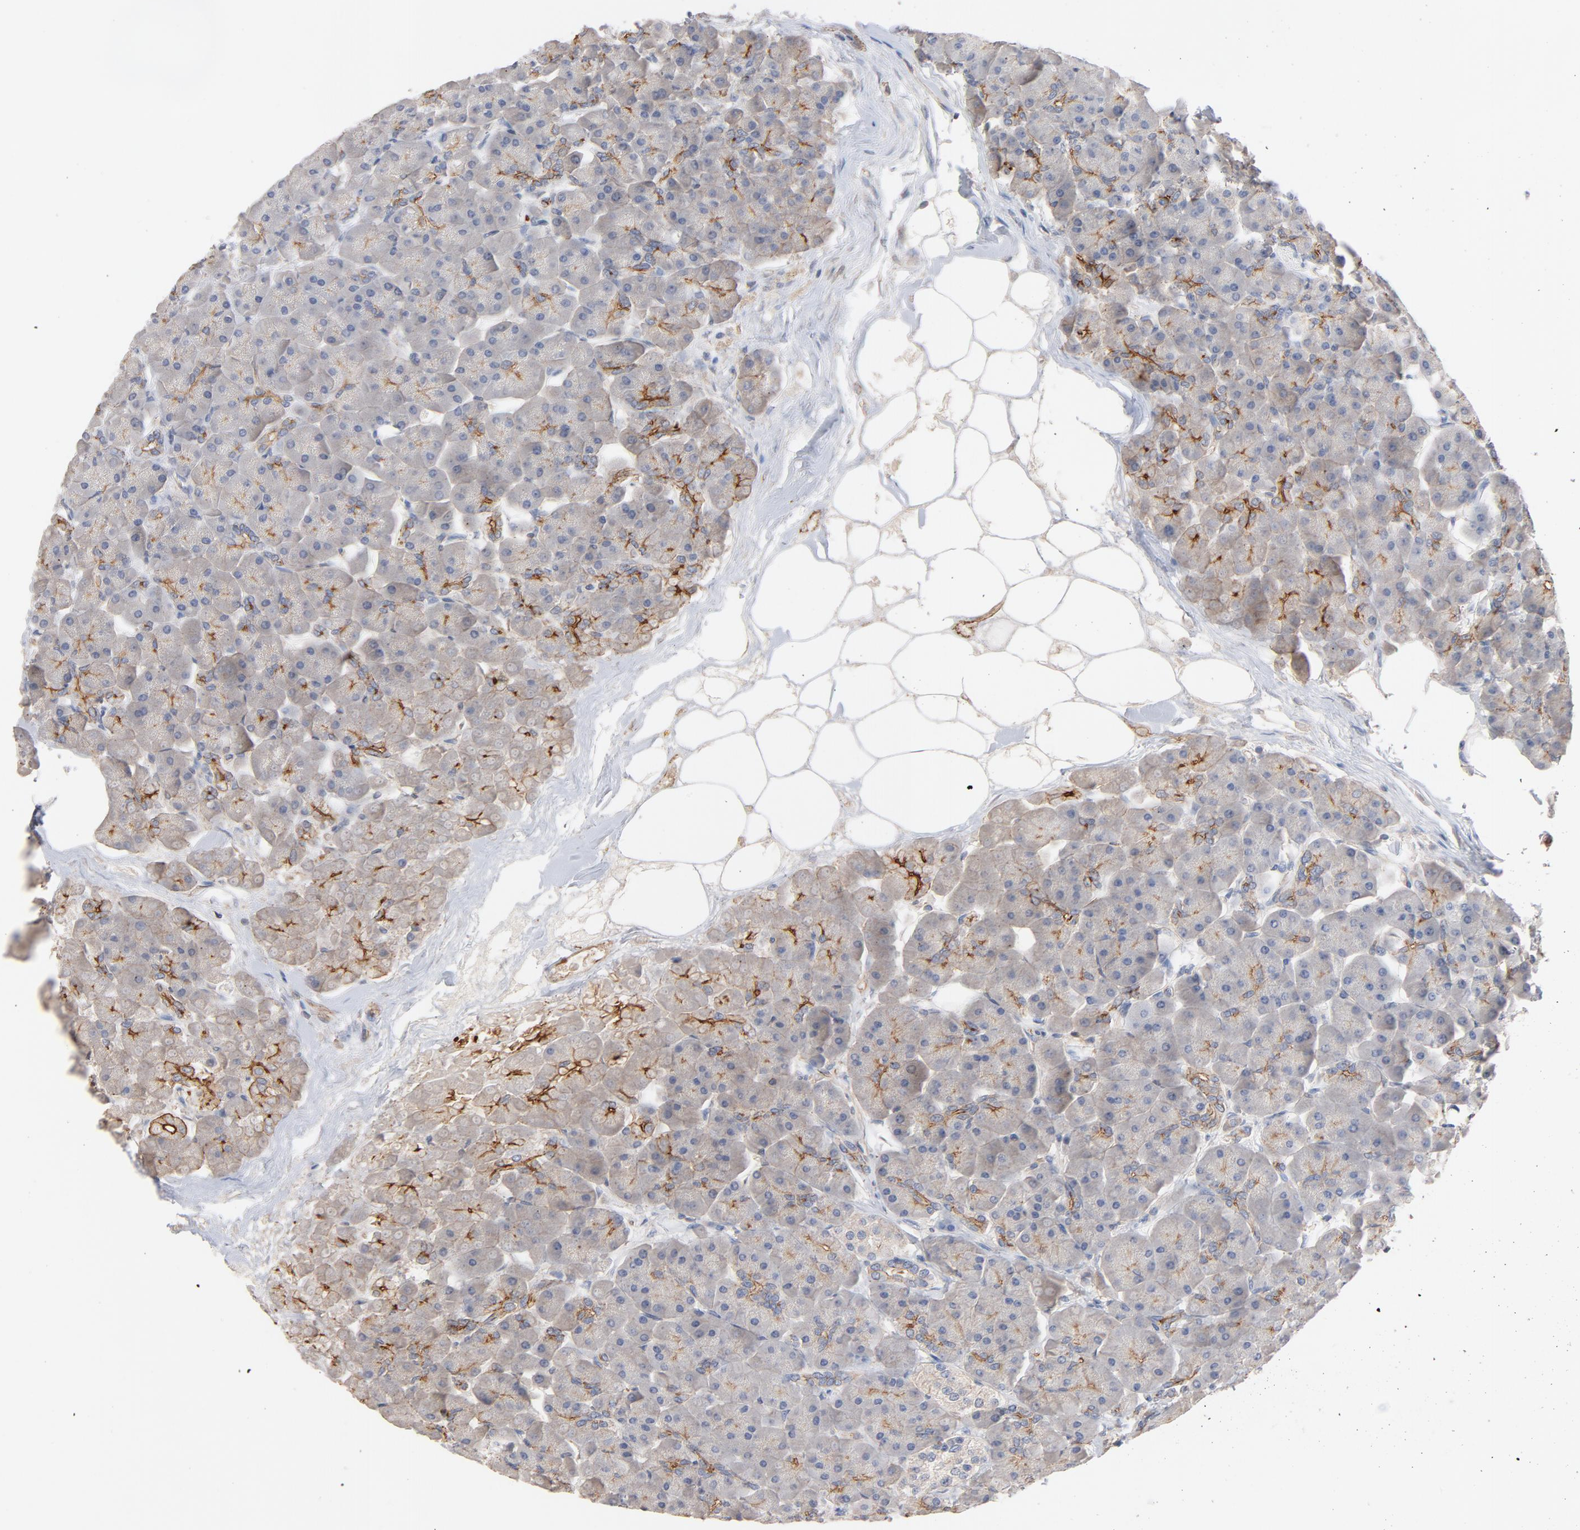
{"staining": {"intensity": "strong", "quantity": "<25%", "location": "cytoplasmic/membranous"}, "tissue": "pancreas", "cell_type": "Exocrine glandular cells", "image_type": "normal", "snomed": [{"axis": "morphology", "description": "Normal tissue, NOS"}, {"axis": "topography", "description": "Pancreas"}], "caption": "Immunohistochemistry staining of unremarkable pancreas, which exhibits medium levels of strong cytoplasmic/membranous expression in about <25% of exocrine glandular cells indicating strong cytoplasmic/membranous protein positivity. The staining was performed using DAB (brown) for protein detection and nuclei were counterstained in hematoxylin (blue).", "gene": "STRN3", "patient": {"sex": "male", "age": 66}}